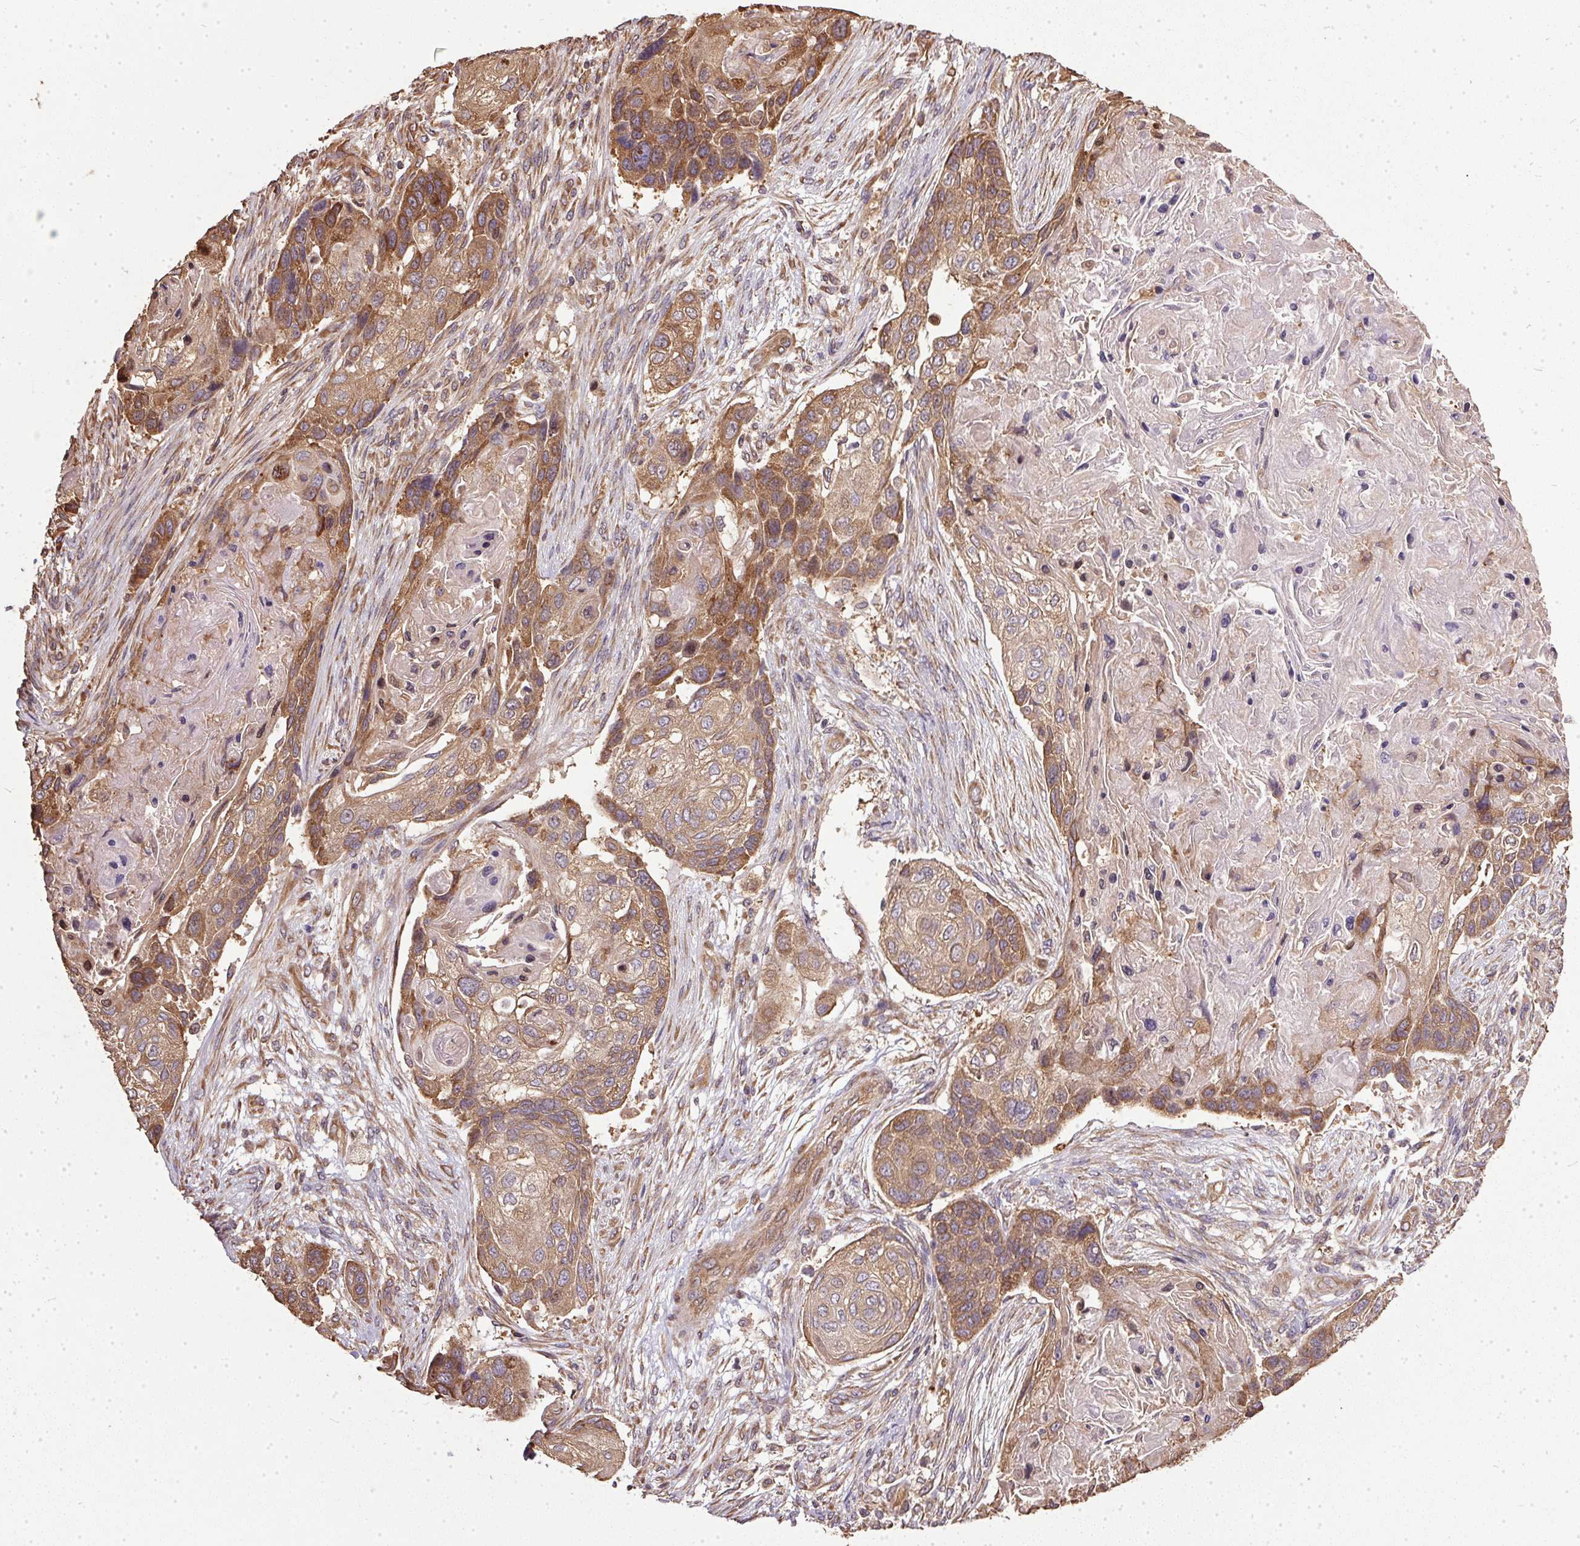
{"staining": {"intensity": "moderate", "quantity": ">75%", "location": "cytoplasmic/membranous"}, "tissue": "lung cancer", "cell_type": "Tumor cells", "image_type": "cancer", "snomed": [{"axis": "morphology", "description": "Squamous cell carcinoma, NOS"}, {"axis": "topography", "description": "Lung"}], "caption": "Protein expression analysis of human squamous cell carcinoma (lung) reveals moderate cytoplasmic/membranous positivity in about >75% of tumor cells.", "gene": "EIF2S1", "patient": {"sex": "male", "age": 69}}